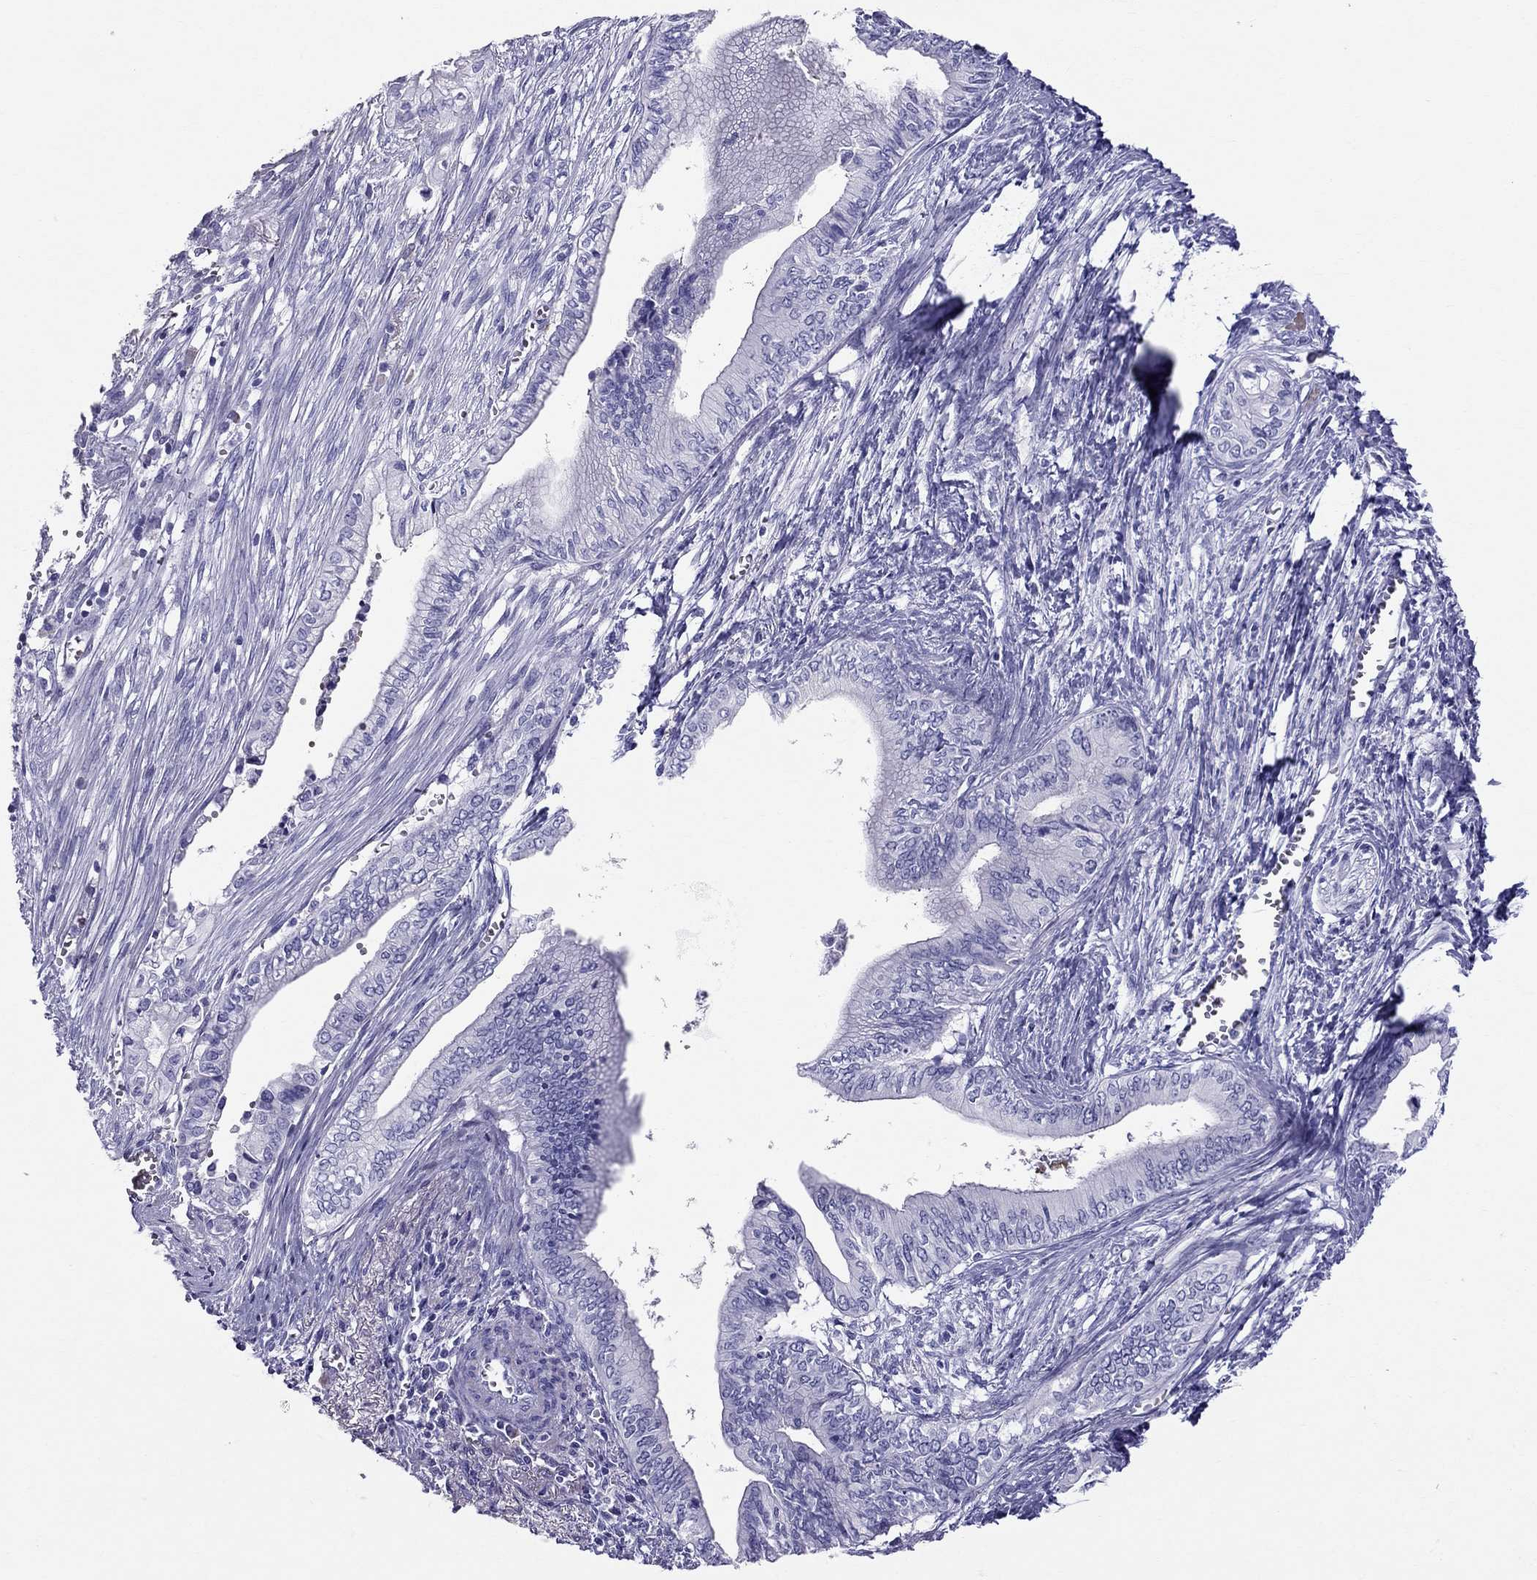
{"staining": {"intensity": "negative", "quantity": "none", "location": "none"}, "tissue": "pancreatic cancer", "cell_type": "Tumor cells", "image_type": "cancer", "snomed": [{"axis": "morphology", "description": "Adenocarcinoma, NOS"}, {"axis": "topography", "description": "Pancreas"}], "caption": "Immunohistochemistry (IHC) of human adenocarcinoma (pancreatic) shows no positivity in tumor cells.", "gene": "DNAAF6", "patient": {"sex": "female", "age": 61}}